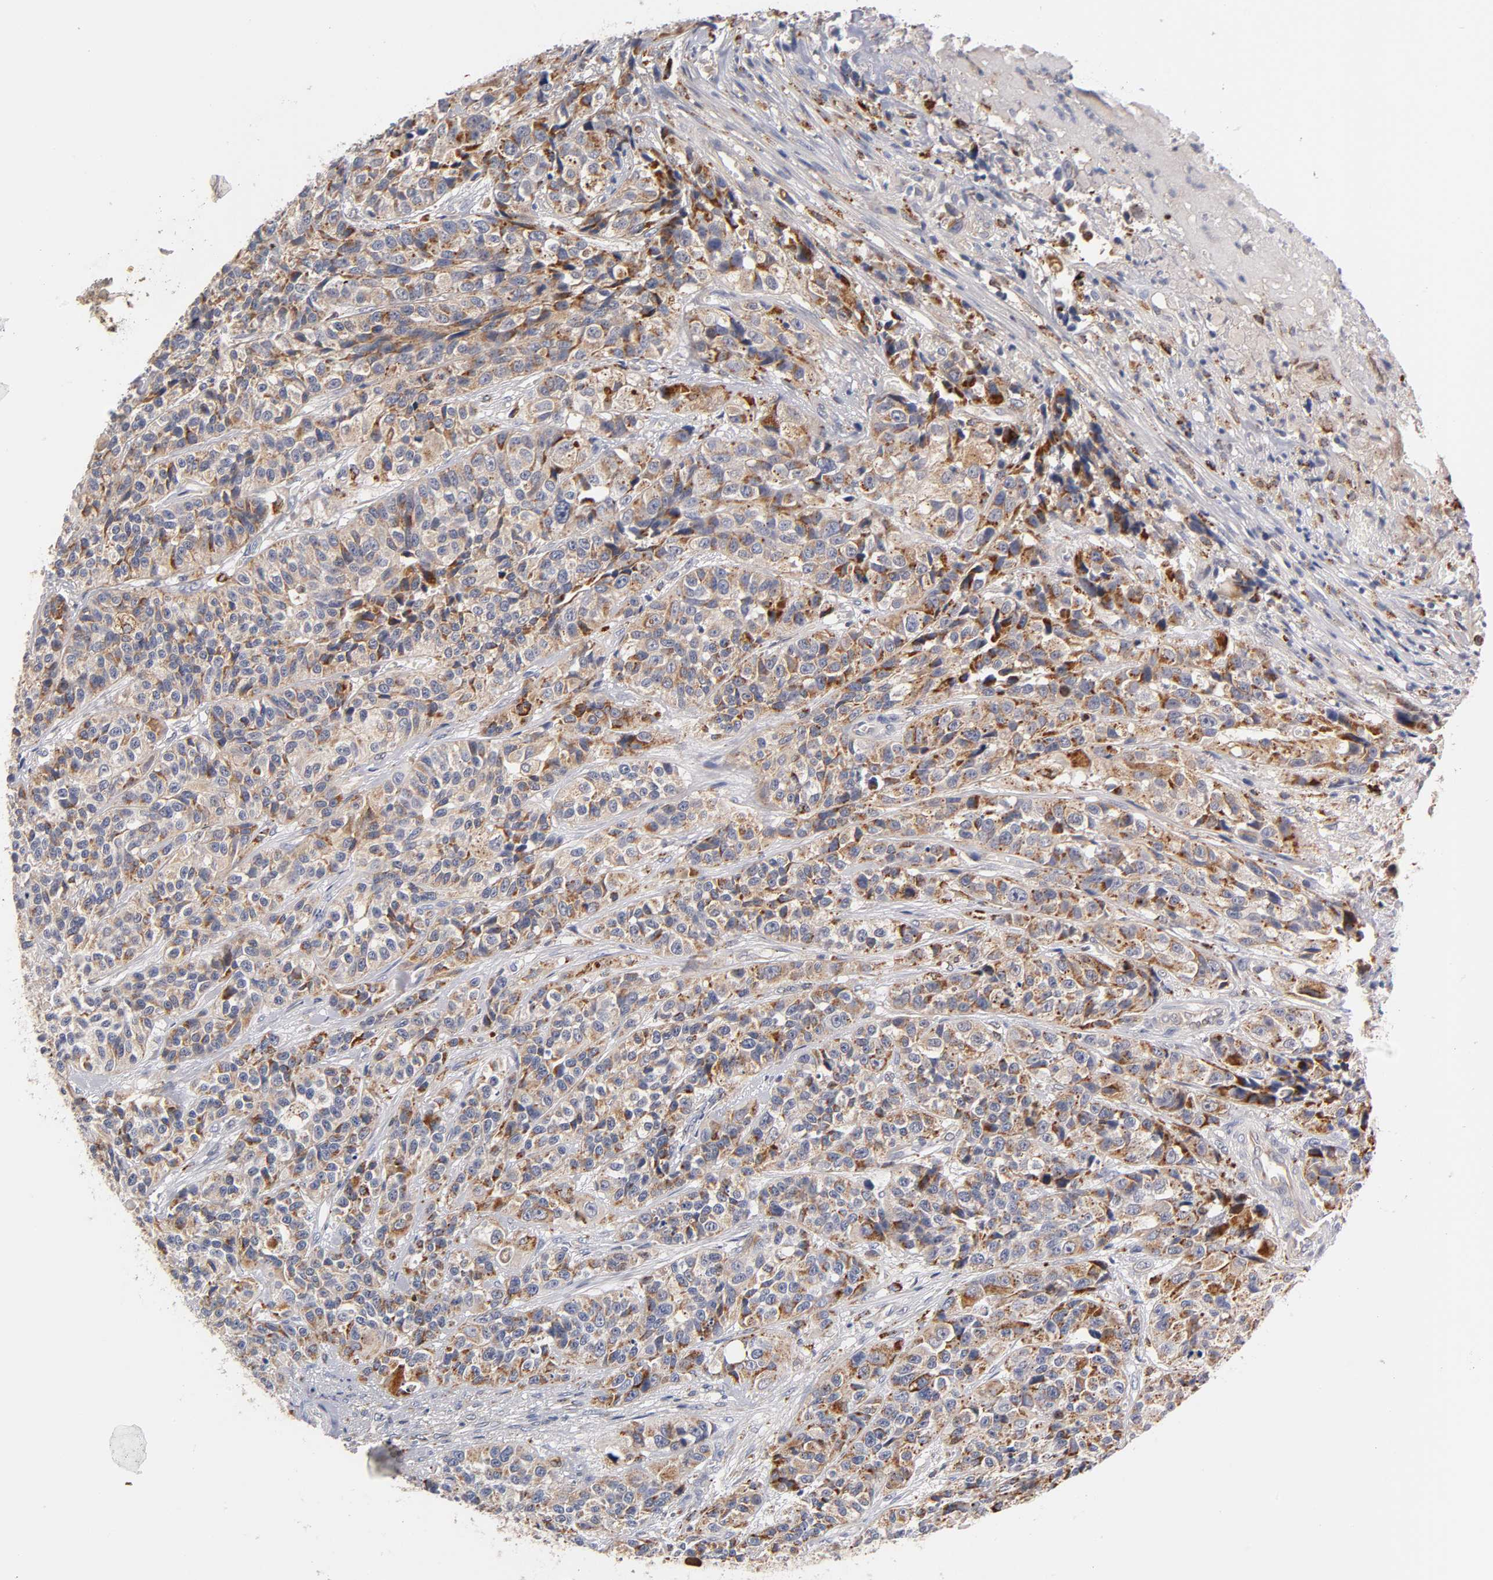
{"staining": {"intensity": "moderate", "quantity": ">75%", "location": "cytoplasmic/membranous"}, "tissue": "urothelial cancer", "cell_type": "Tumor cells", "image_type": "cancer", "snomed": [{"axis": "morphology", "description": "Urothelial carcinoma, High grade"}, {"axis": "topography", "description": "Urinary bladder"}], "caption": "Brown immunohistochemical staining in high-grade urothelial carcinoma shows moderate cytoplasmic/membranous positivity in approximately >75% of tumor cells.", "gene": "ISG15", "patient": {"sex": "female", "age": 81}}